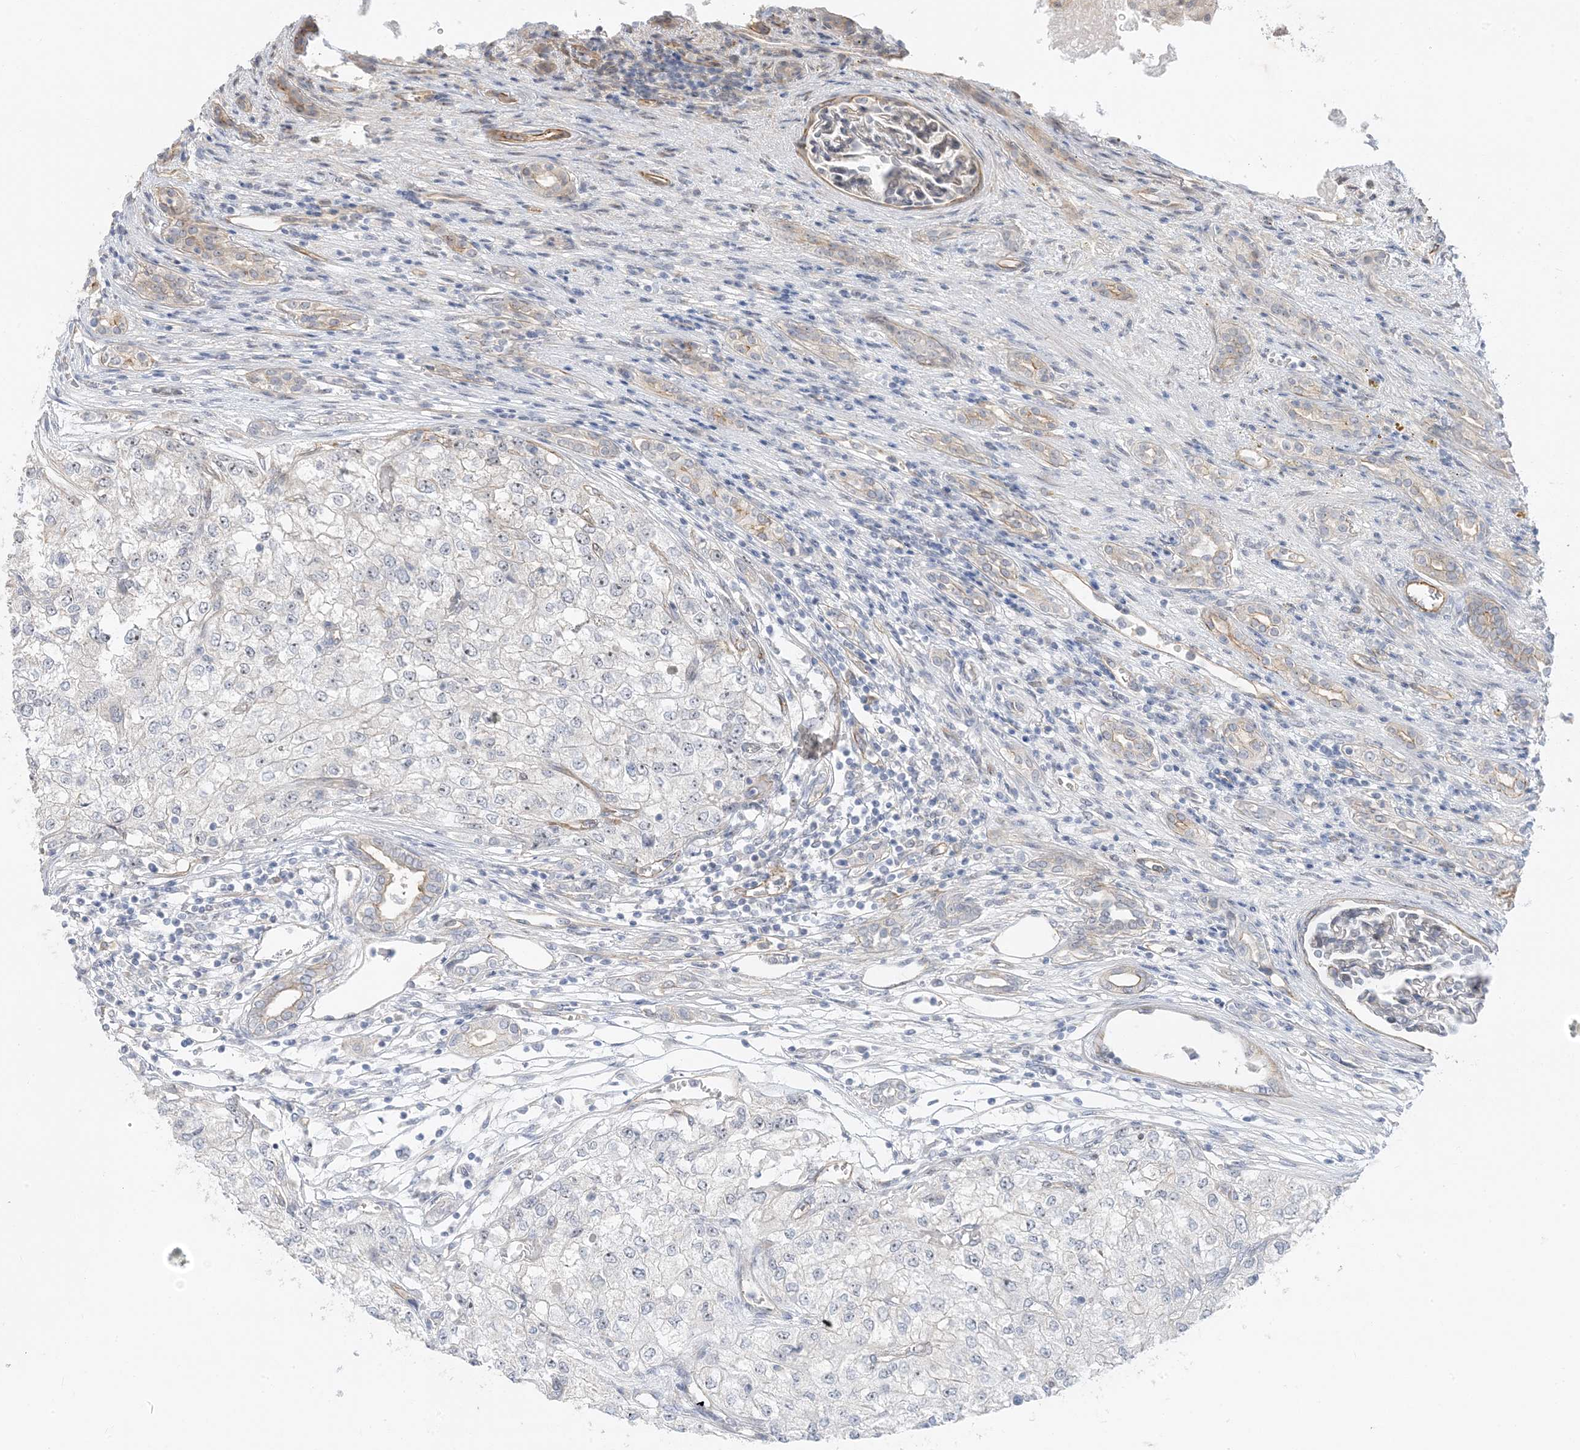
{"staining": {"intensity": "negative", "quantity": "none", "location": "none"}, "tissue": "renal cancer", "cell_type": "Tumor cells", "image_type": "cancer", "snomed": [{"axis": "morphology", "description": "Adenocarcinoma, NOS"}, {"axis": "topography", "description": "Kidney"}], "caption": "Immunohistochemistry of renal cancer (adenocarcinoma) displays no positivity in tumor cells.", "gene": "IL36B", "patient": {"sex": "female", "age": 54}}